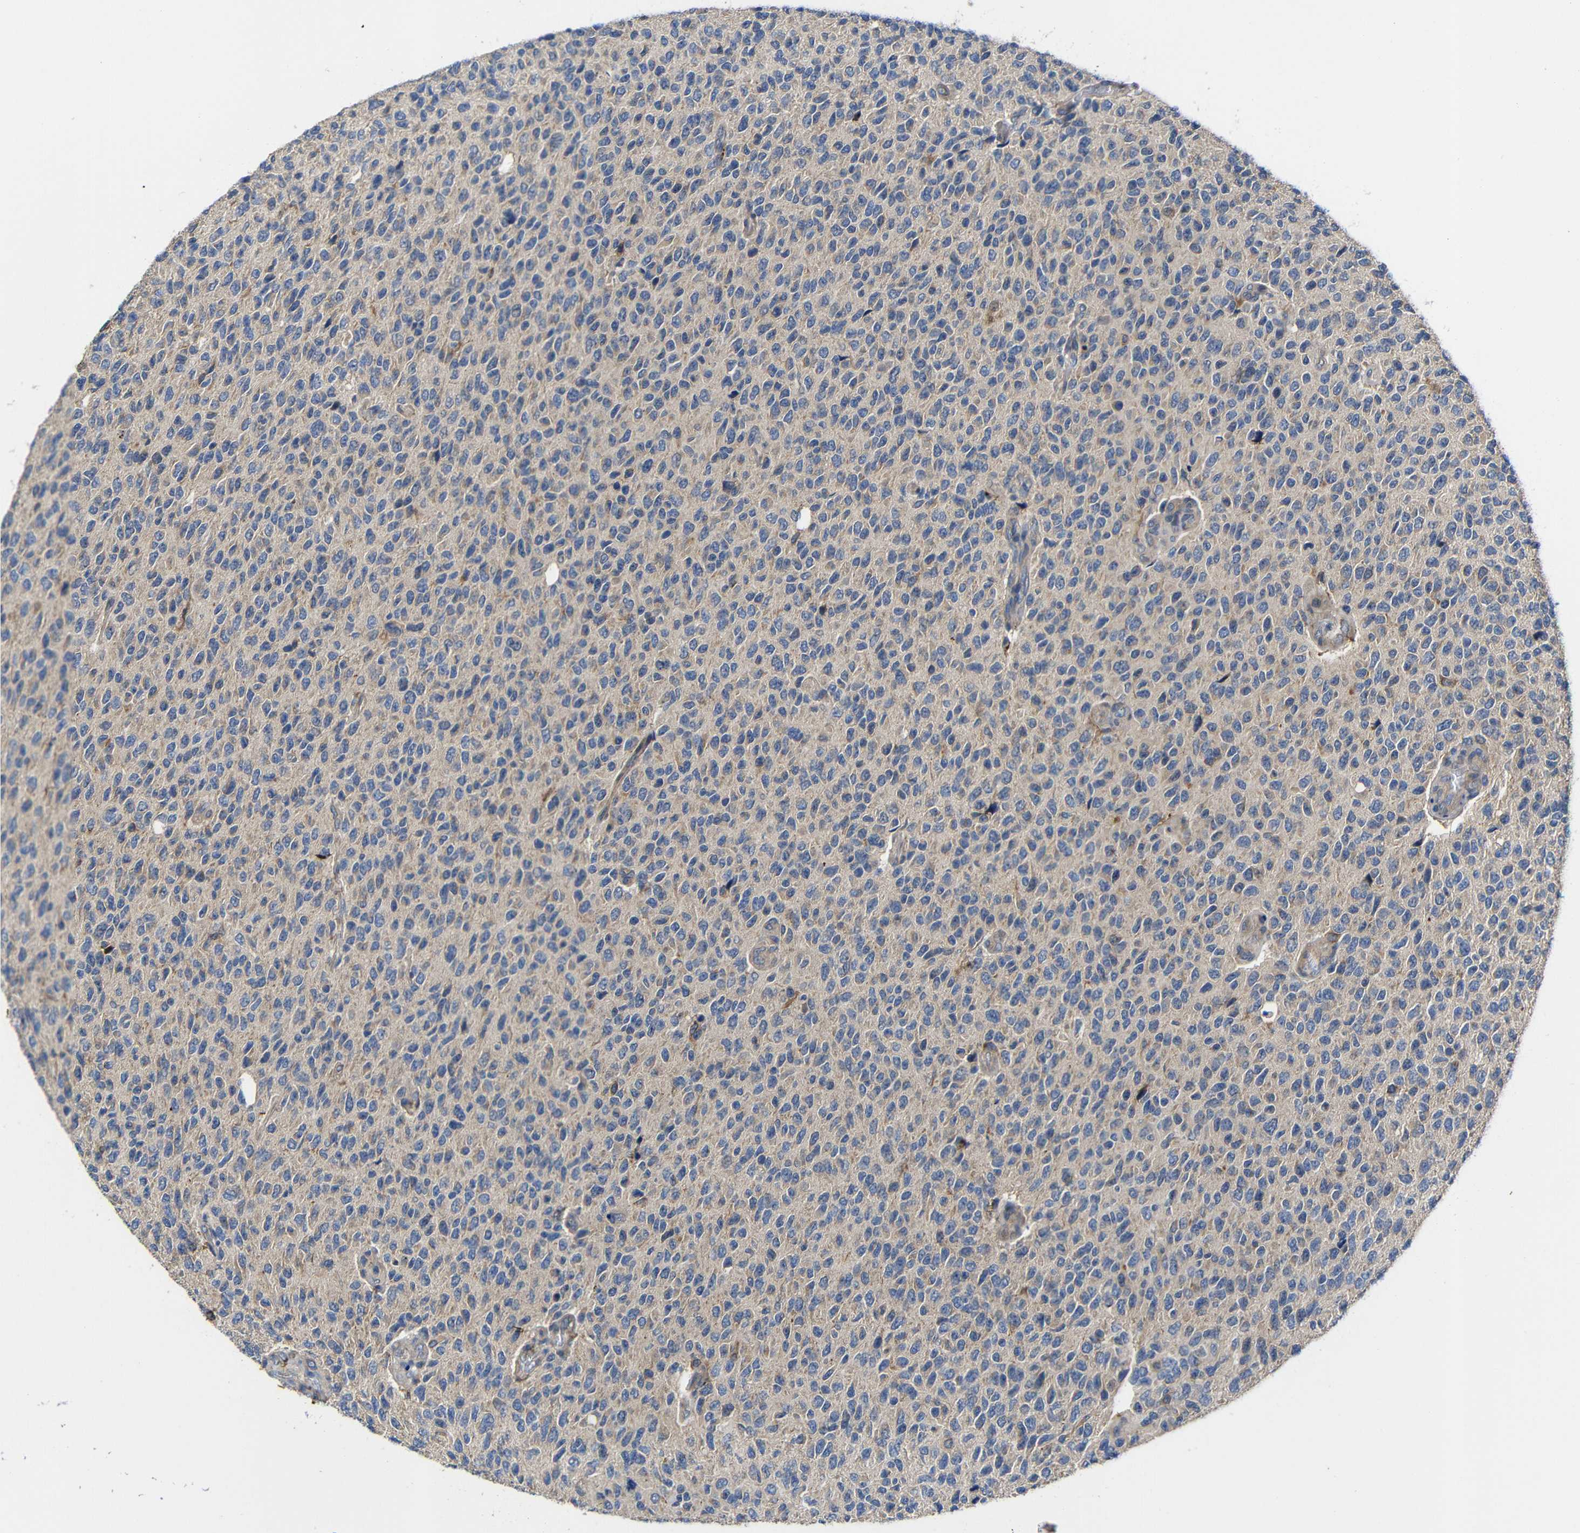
{"staining": {"intensity": "weak", "quantity": ">75%", "location": "cytoplasmic/membranous"}, "tissue": "glioma", "cell_type": "Tumor cells", "image_type": "cancer", "snomed": [{"axis": "morphology", "description": "Glioma, malignant, High grade"}, {"axis": "topography", "description": "pancreas cauda"}], "caption": "Protein expression analysis of human malignant glioma (high-grade) reveals weak cytoplasmic/membranous positivity in approximately >75% of tumor cells.", "gene": "LPAR5", "patient": {"sex": "male", "age": 60}}